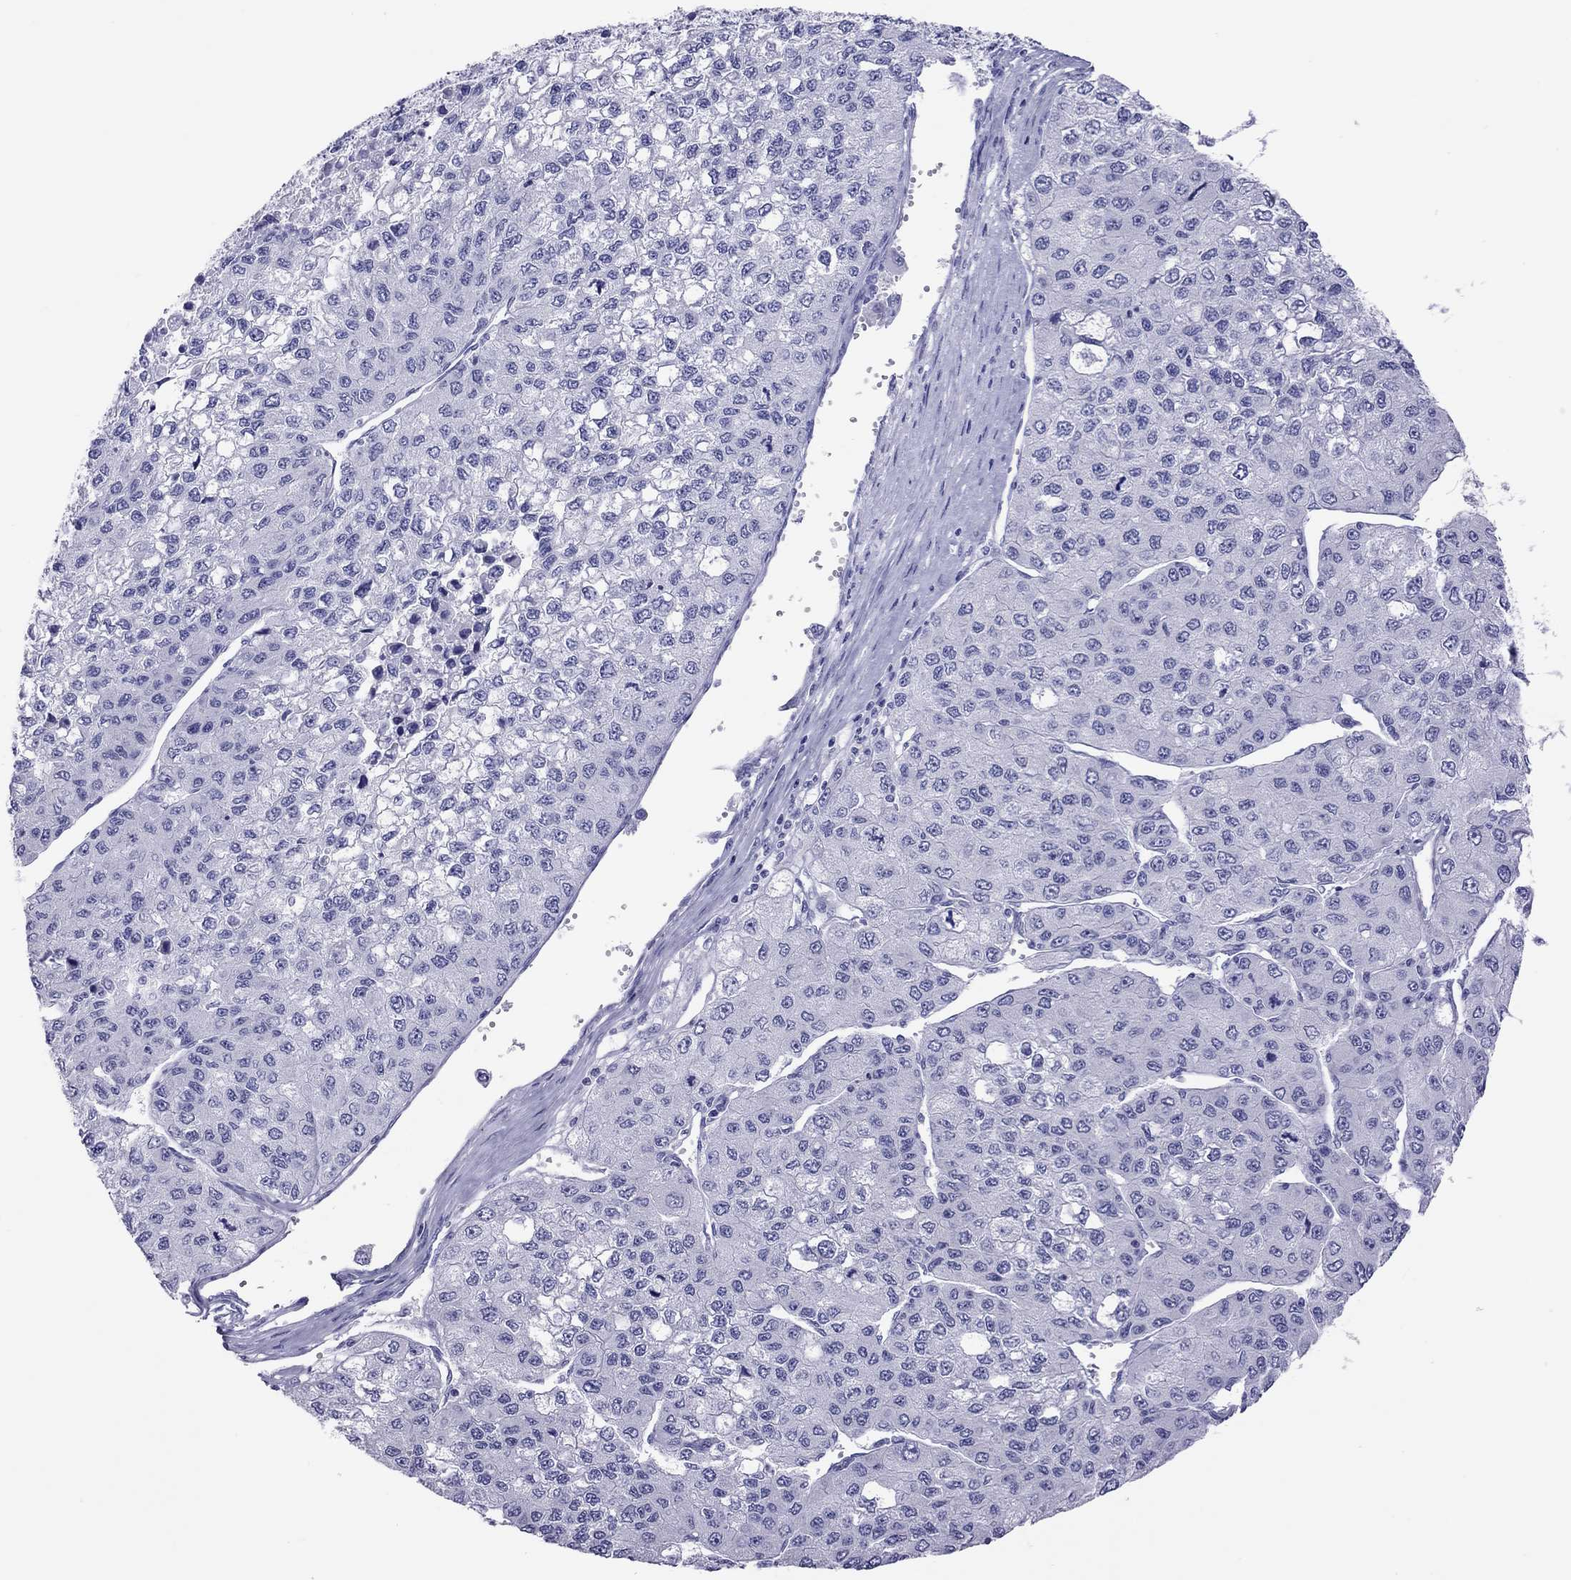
{"staining": {"intensity": "negative", "quantity": "none", "location": "none"}, "tissue": "liver cancer", "cell_type": "Tumor cells", "image_type": "cancer", "snomed": [{"axis": "morphology", "description": "Carcinoma, Hepatocellular, NOS"}, {"axis": "topography", "description": "Liver"}], "caption": "A photomicrograph of liver cancer stained for a protein displays no brown staining in tumor cells.", "gene": "STAG3", "patient": {"sex": "female", "age": 66}}